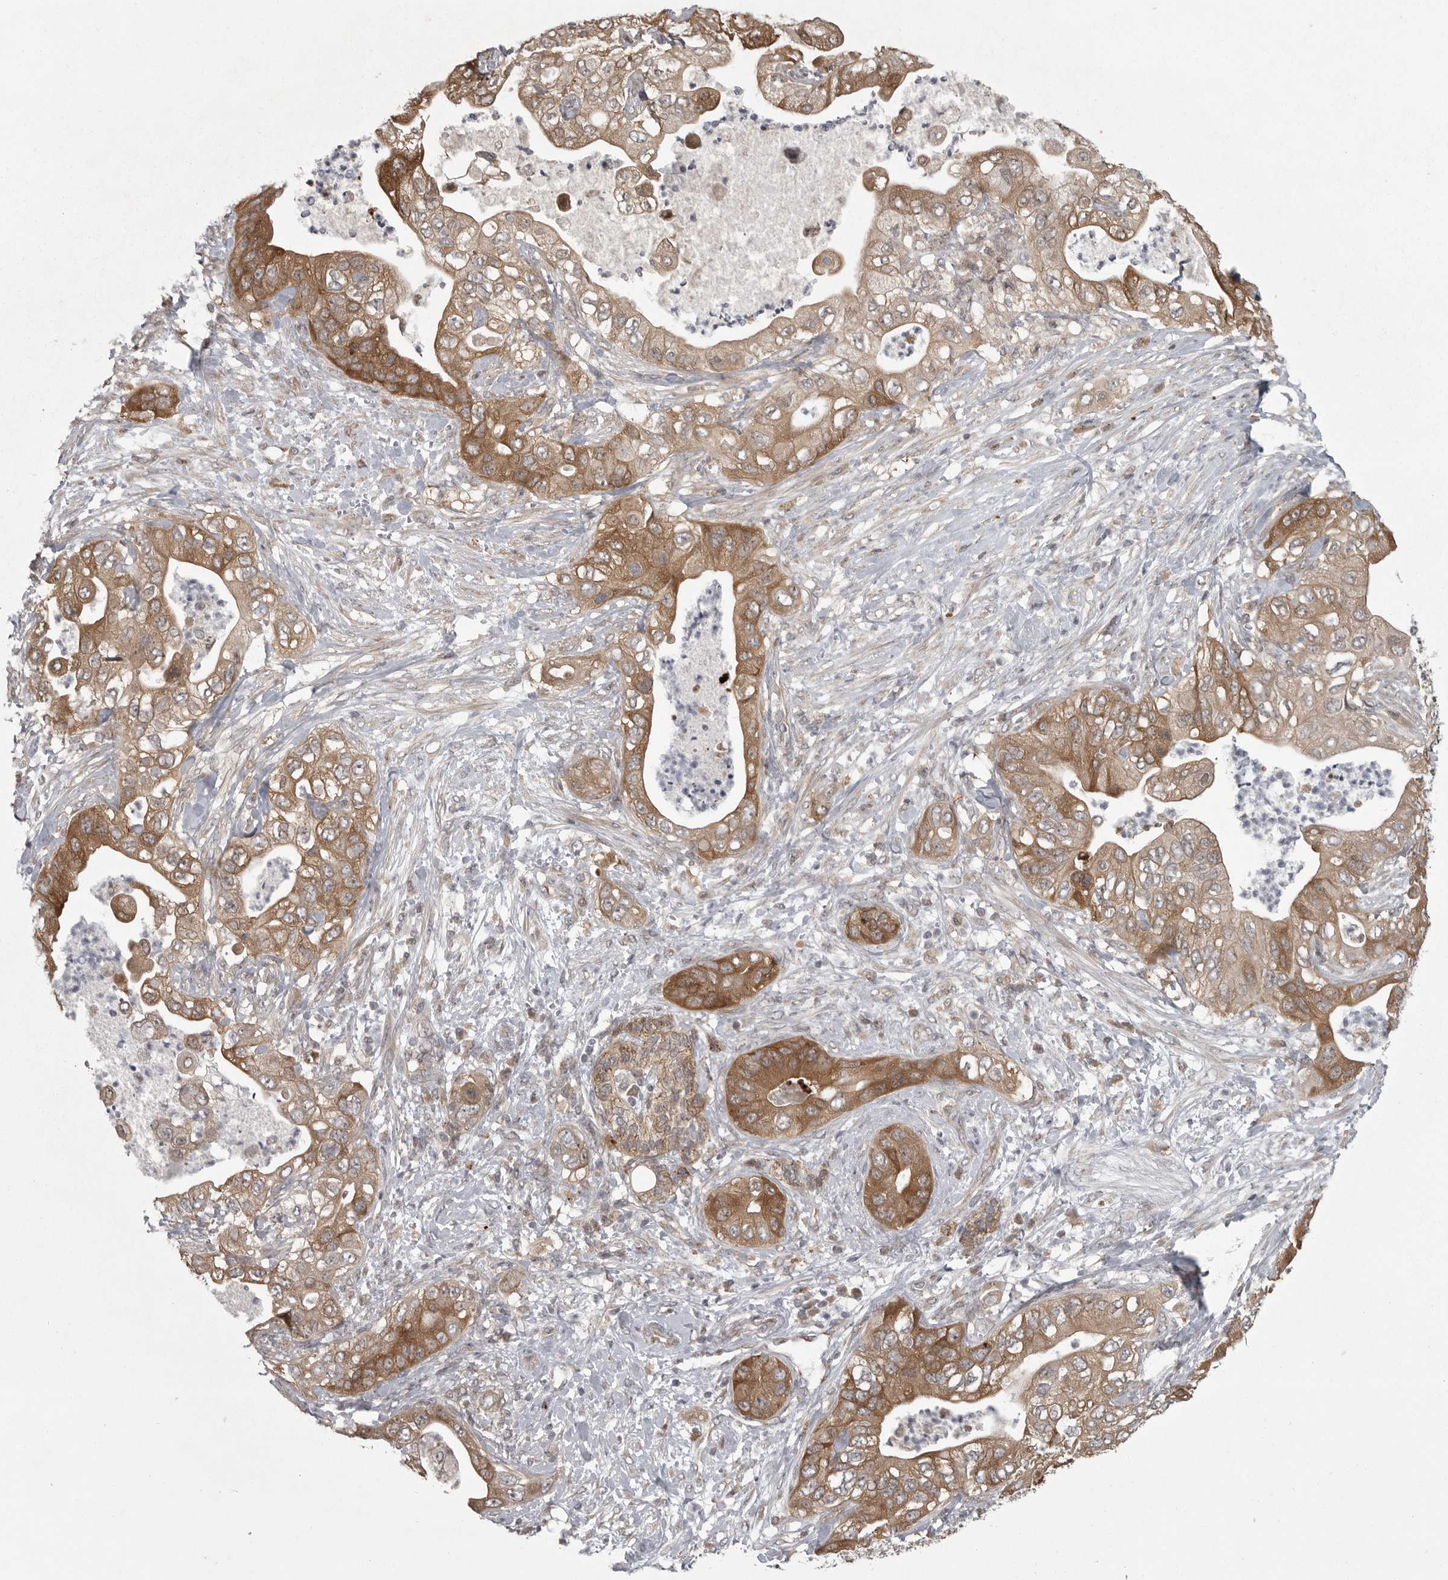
{"staining": {"intensity": "moderate", "quantity": ">75%", "location": "cytoplasmic/membranous"}, "tissue": "pancreatic cancer", "cell_type": "Tumor cells", "image_type": "cancer", "snomed": [{"axis": "morphology", "description": "Adenocarcinoma, NOS"}, {"axis": "topography", "description": "Pancreas"}], "caption": "The histopathology image shows staining of pancreatic cancer (adenocarcinoma), revealing moderate cytoplasmic/membranous protein positivity (brown color) within tumor cells.", "gene": "PPP1R9A", "patient": {"sex": "female", "age": 78}}